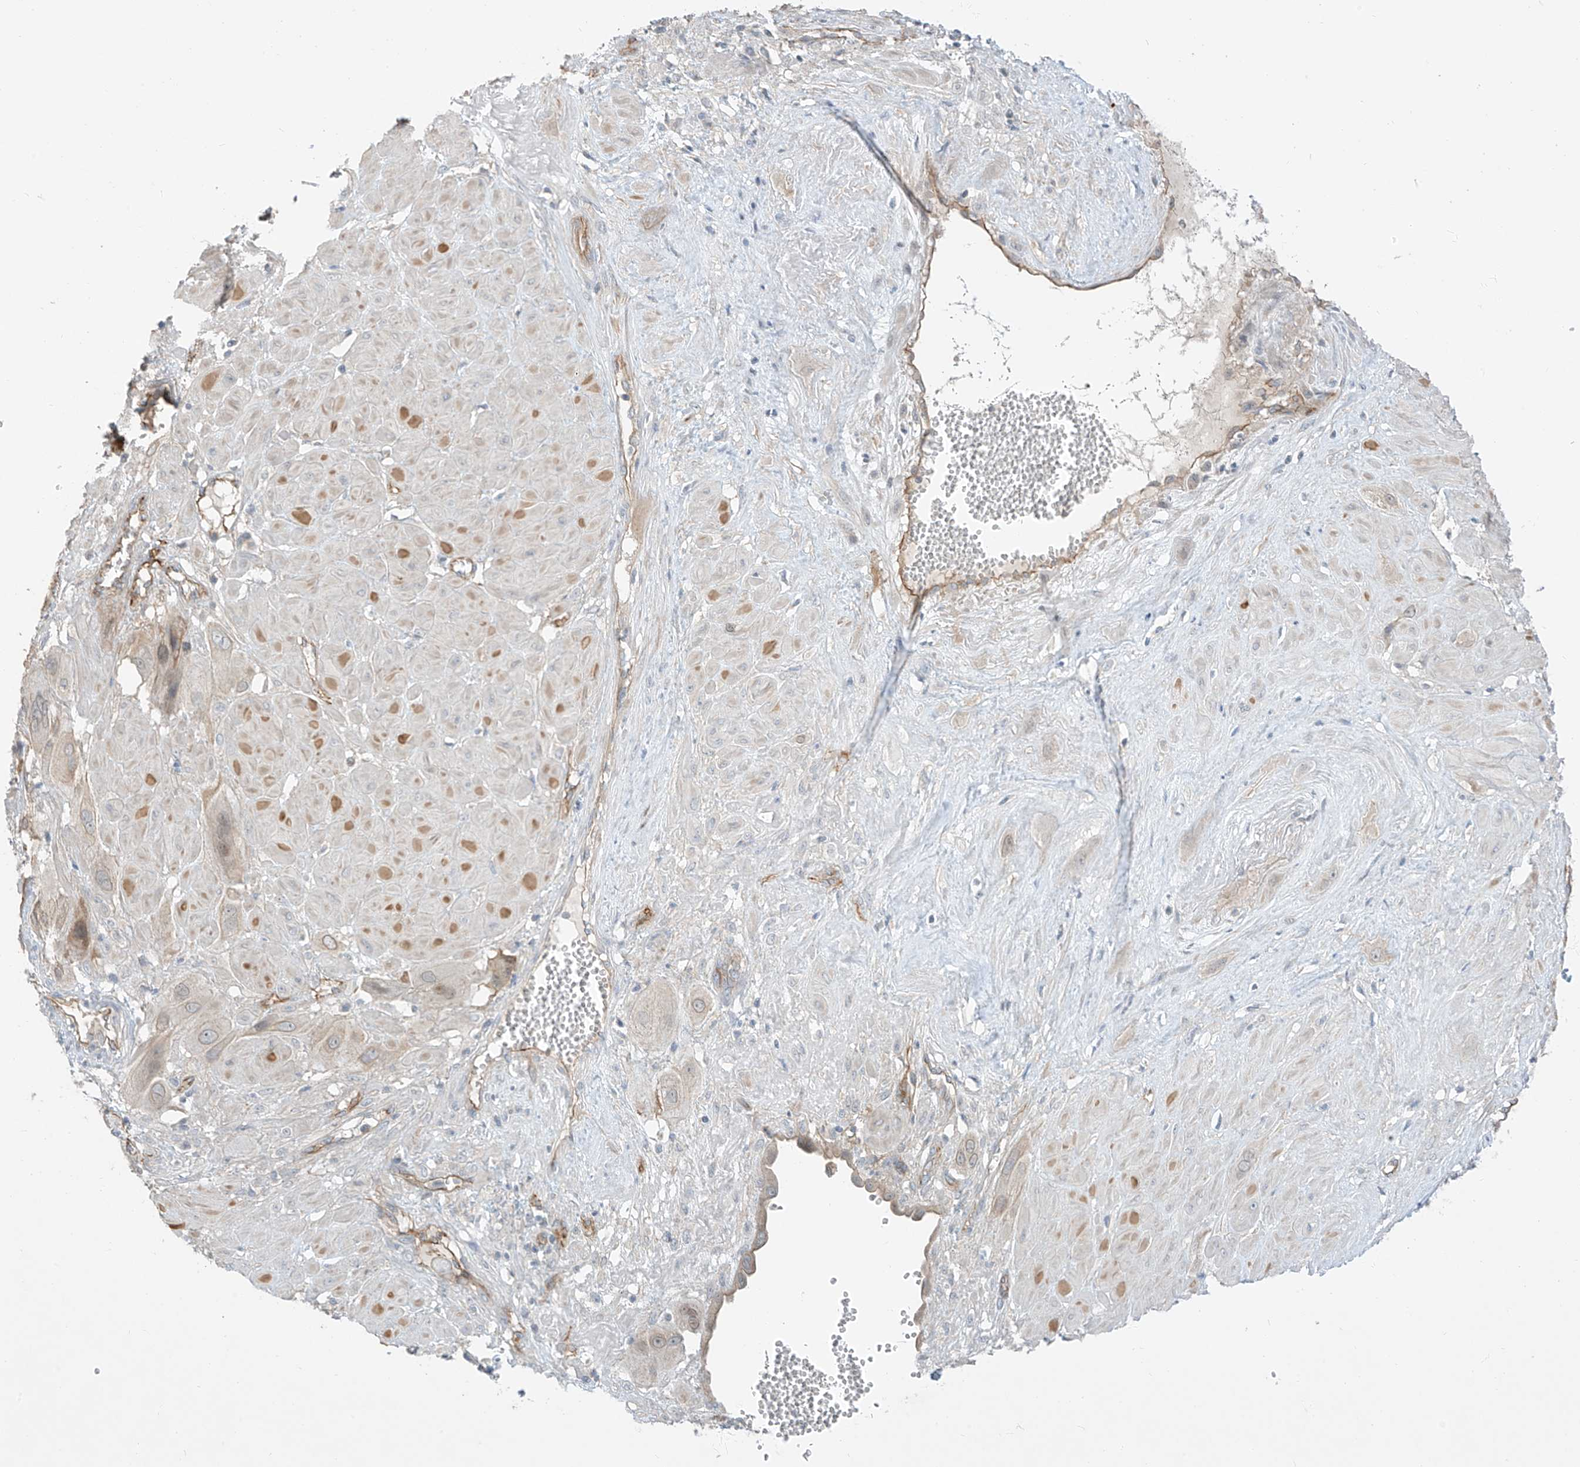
{"staining": {"intensity": "negative", "quantity": "none", "location": "none"}, "tissue": "cervical cancer", "cell_type": "Tumor cells", "image_type": "cancer", "snomed": [{"axis": "morphology", "description": "Squamous cell carcinoma, NOS"}, {"axis": "topography", "description": "Cervix"}], "caption": "Immunohistochemistry (IHC) image of cervical cancer stained for a protein (brown), which shows no expression in tumor cells. The staining was performed using DAB to visualize the protein expression in brown, while the nuclei were stained in blue with hematoxylin (Magnification: 20x).", "gene": "EPHX4", "patient": {"sex": "female", "age": 34}}